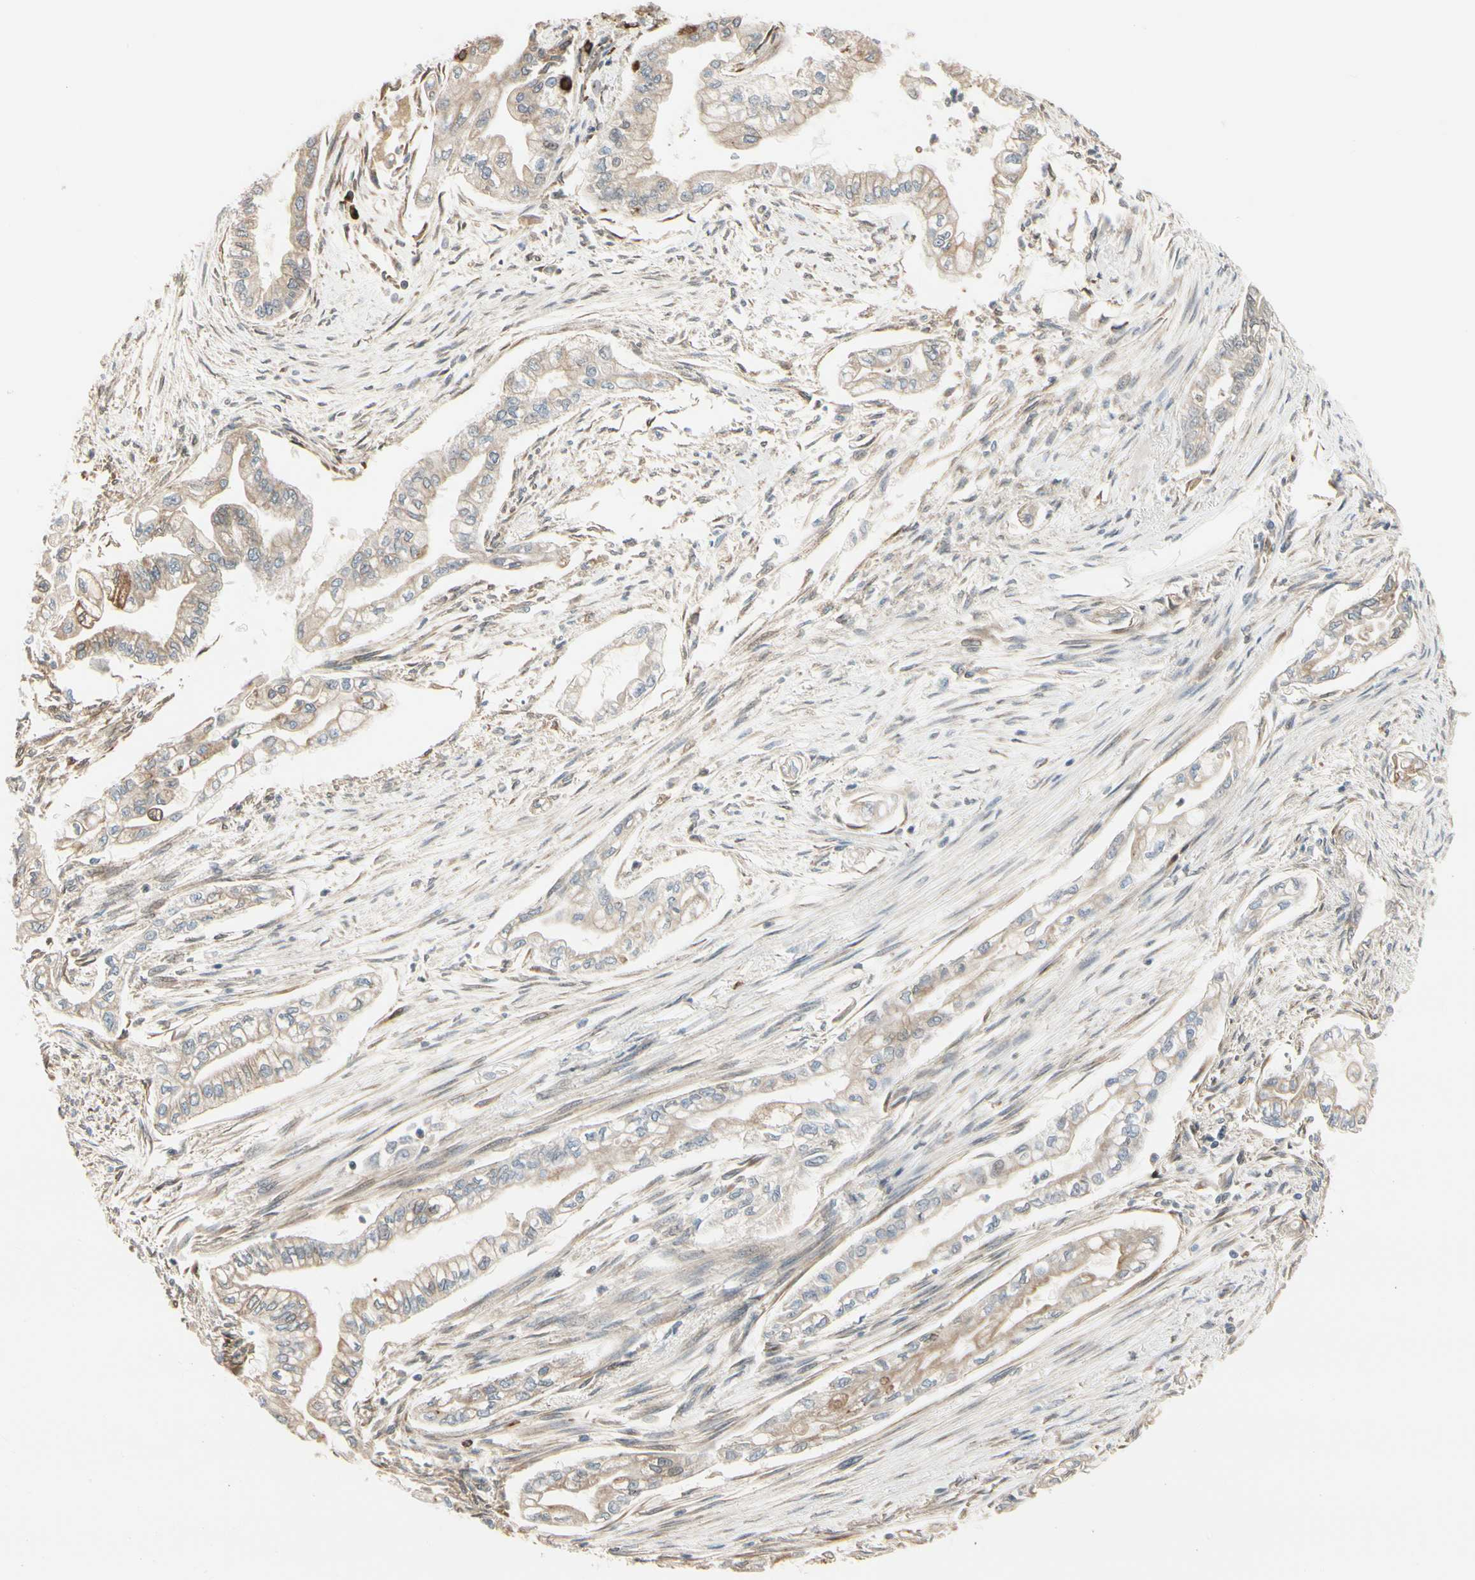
{"staining": {"intensity": "weak", "quantity": ">75%", "location": "cytoplasmic/membranous"}, "tissue": "pancreatic cancer", "cell_type": "Tumor cells", "image_type": "cancer", "snomed": [{"axis": "morphology", "description": "Normal tissue, NOS"}, {"axis": "topography", "description": "Pancreas"}], "caption": "A low amount of weak cytoplasmic/membranous staining is appreciated in approximately >75% of tumor cells in pancreatic cancer tissue.", "gene": "NUCB2", "patient": {"sex": "male", "age": 42}}